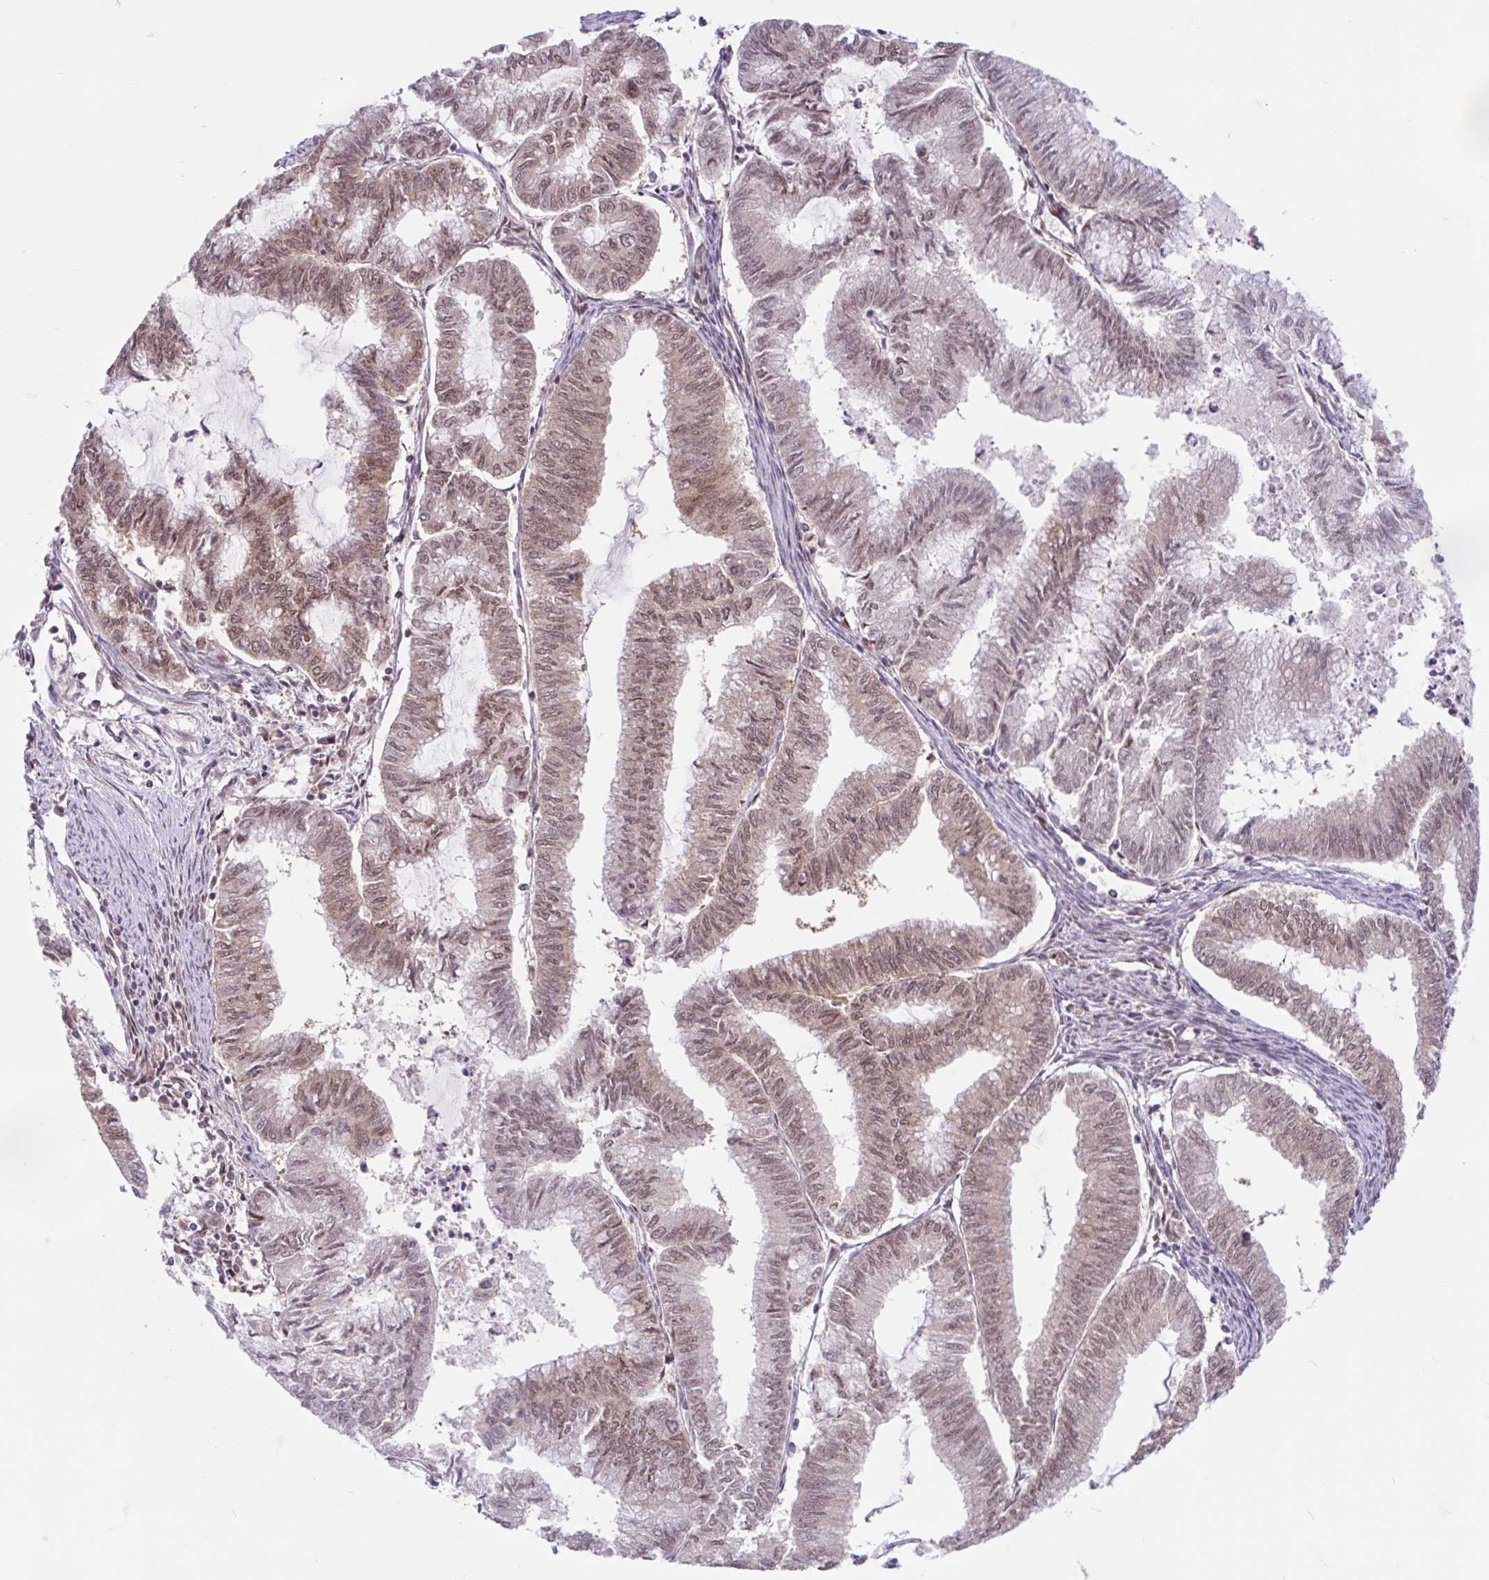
{"staining": {"intensity": "moderate", "quantity": ">75%", "location": "cytoplasmic/membranous,nuclear"}, "tissue": "endometrial cancer", "cell_type": "Tumor cells", "image_type": "cancer", "snomed": [{"axis": "morphology", "description": "Adenocarcinoma, NOS"}, {"axis": "topography", "description": "Endometrium"}], "caption": "Brown immunohistochemical staining in endometrial cancer (adenocarcinoma) reveals moderate cytoplasmic/membranous and nuclear positivity in about >75% of tumor cells. Immunohistochemistry stains the protein in brown and the nuclei are stained blue.", "gene": "RALBP1", "patient": {"sex": "female", "age": 79}}